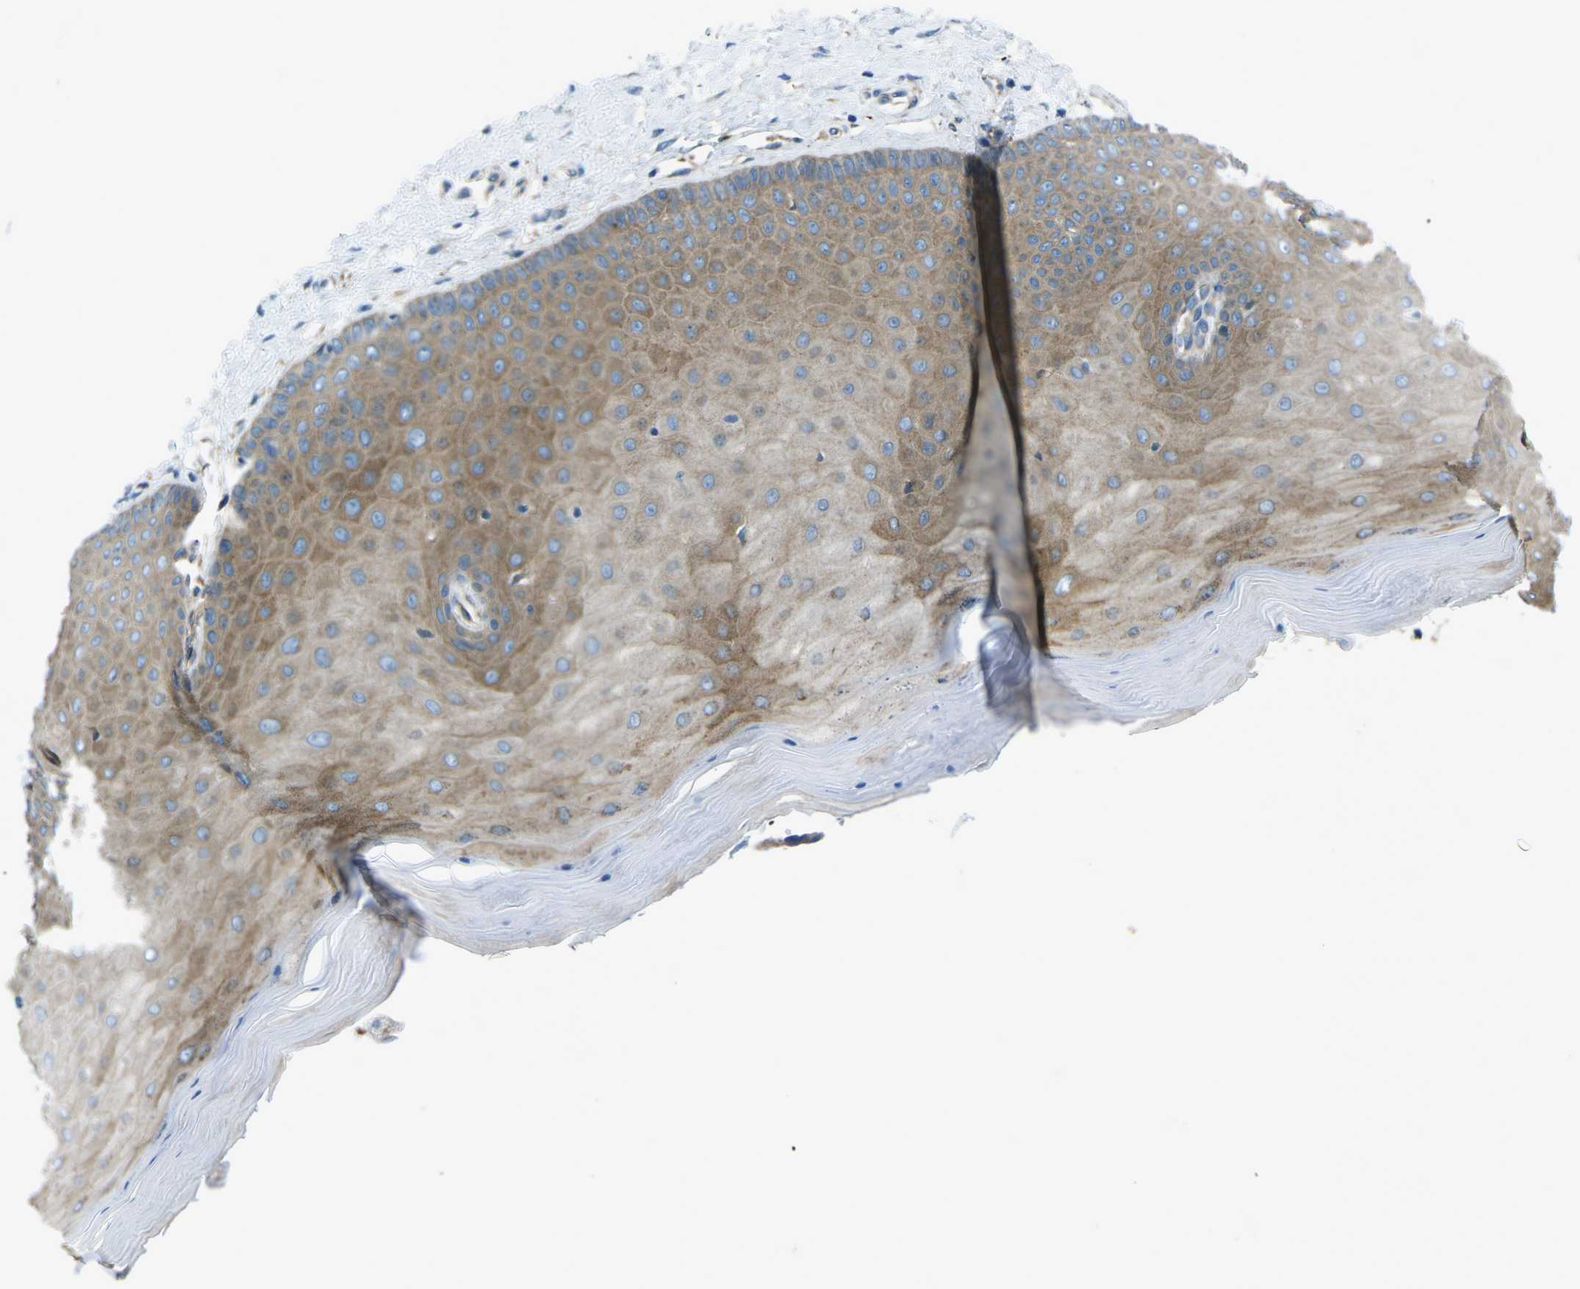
{"staining": {"intensity": "moderate", "quantity": ">75%", "location": "cytoplasmic/membranous"}, "tissue": "cervix", "cell_type": "Glandular cells", "image_type": "normal", "snomed": [{"axis": "morphology", "description": "Normal tissue, NOS"}, {"axis": "topography", "description": "Cervix"}], "caption": "Cervix was stained to show a protein in brown. There is medium levels of moderate cytoplasmic/membranous staining in about >75% of glandular cells.", "gene": "CDK17", "patient": {"sex": "female", "age": 55}}